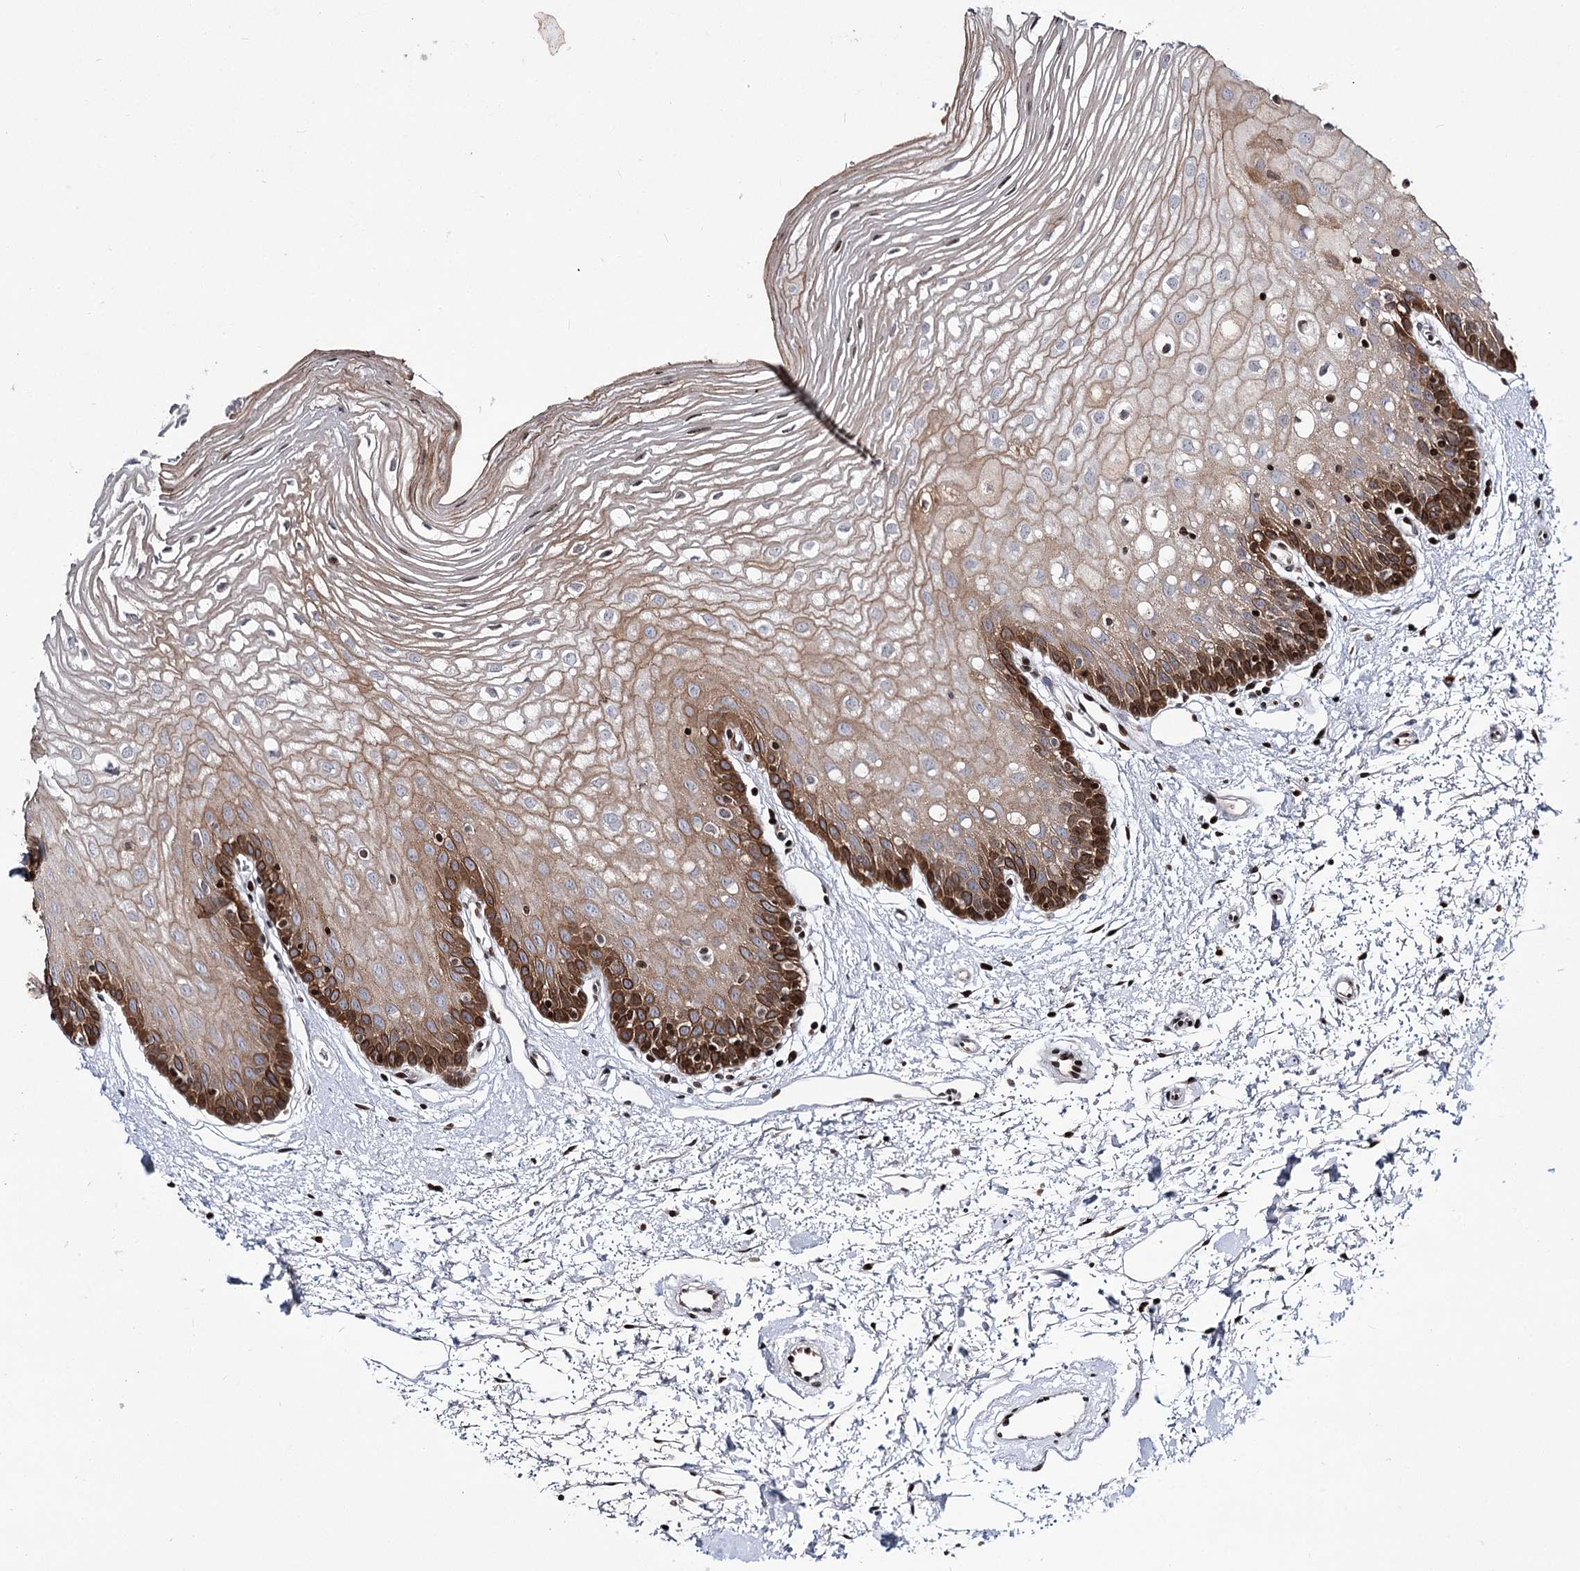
{"staining": {"intensity": "strong", "quantity": "25%-75%", "location": "cytoplasmic/membranous"}, "tissue": "oral mucosa", "cell_type": "Squamous epithelial cells", "image_type": "normal", "snomed": [{"axis": "morphology", "description": "Normal tissue, NOS"}, {"axis": "topography", "description": "Oral tissue"}, {"axis": "topography", "description": "Tounge, NOS"}], "caption": "Brown immunohistochemical staining in normal human oral mucosa shows strong cytoplasmic/membranous positivity in approximately 25%-75% of squamous epithelial cells.", "gene": "ITFG2", "patient": {"sex": "female", "age": 73}}